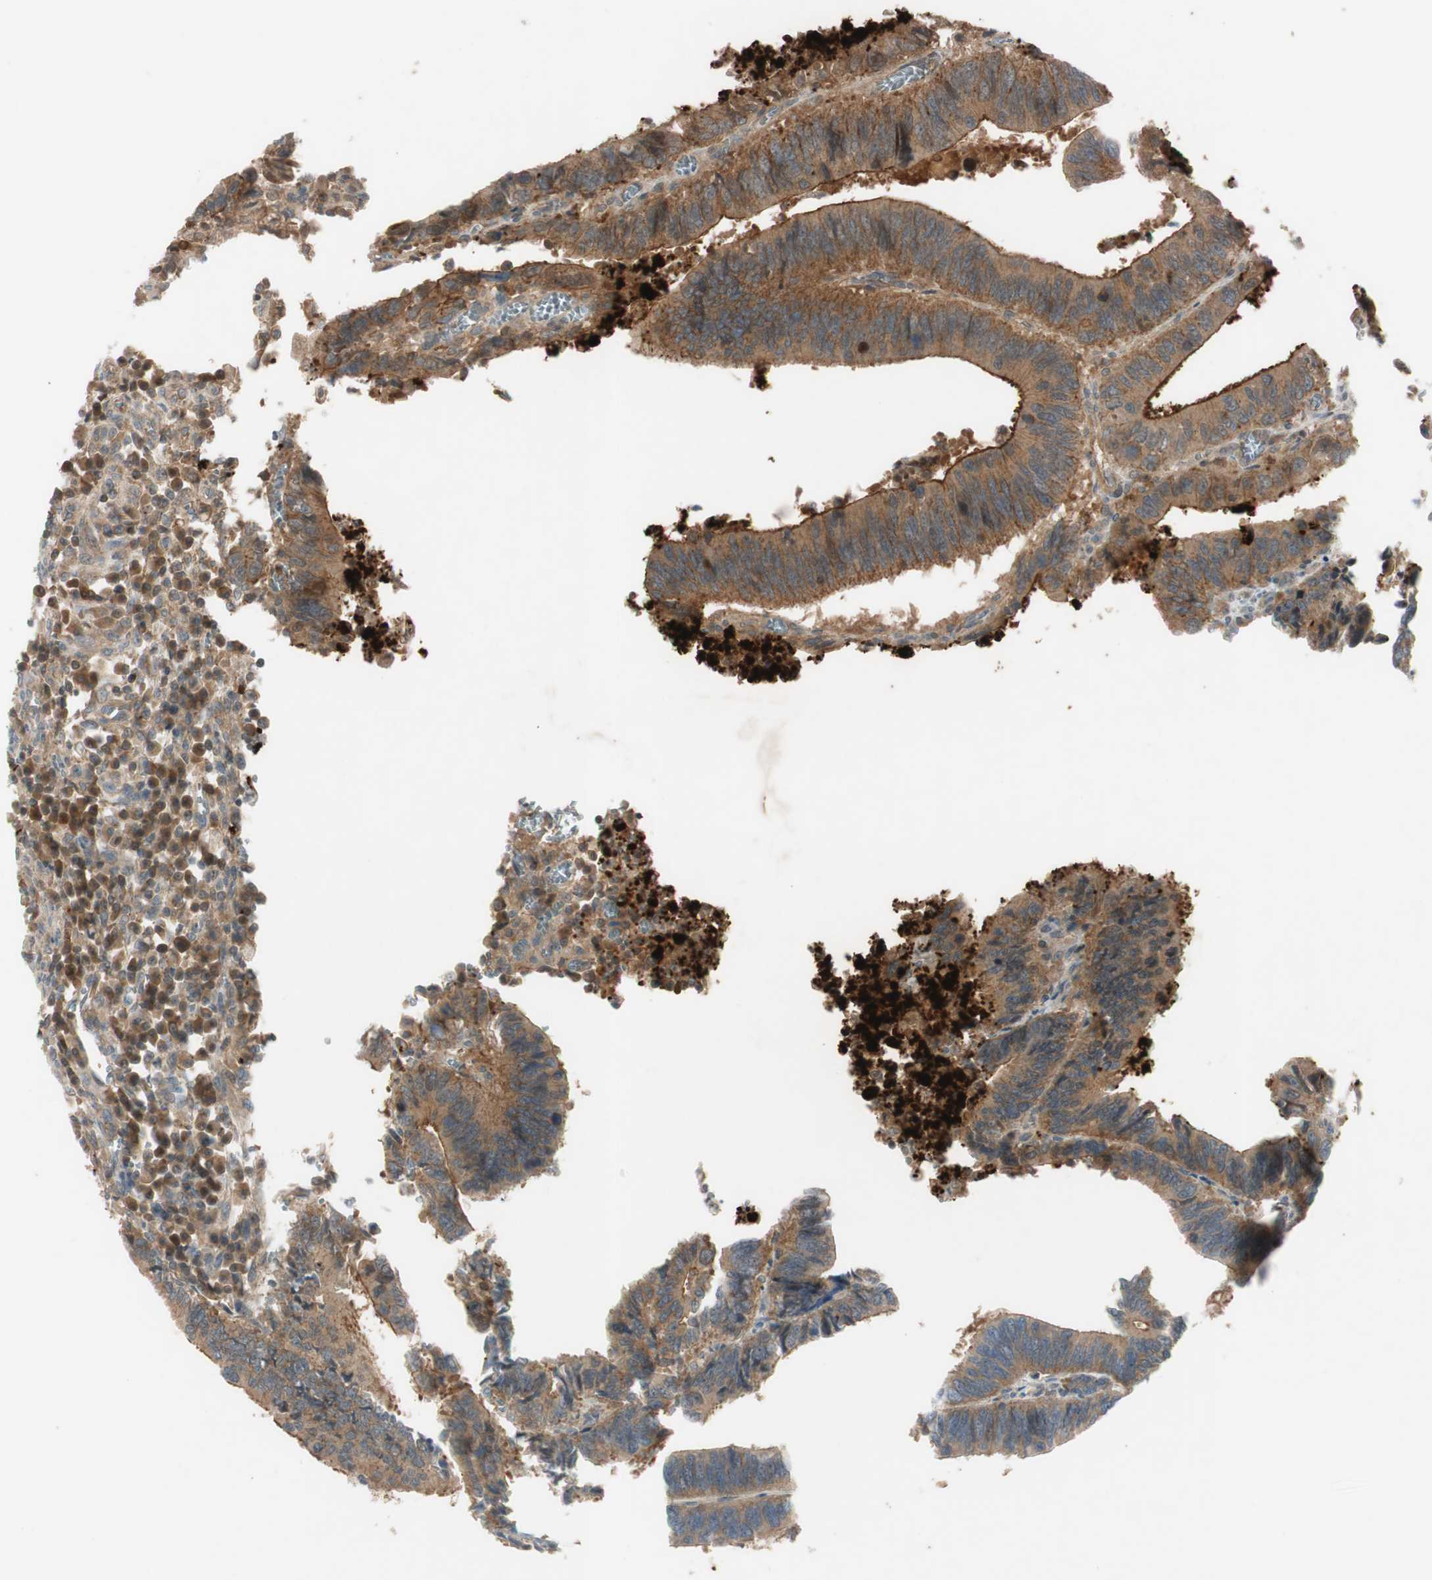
{"staining": {"intensity": "moderate", "quantity": ">75%", "location": "cytoplasmic/membranous"}, "tissue": "colorectal cancer", "cell_type": "Tumor cells", "image_type": "cancer", "snomed": [{"axis": "morphology", "description": "Adenocarcinoma, NOS"}, {"axis": "topography", "description": "Colon"}], "caption": "The histopathology image displays immunohistochemical staining of colorectal cancer. There is moderate cytoplasmic/membranous expression is identified in about >75% of tumor cells.", "gene": "EPHA8", "patient": {"sex": "male", "age": 72}}